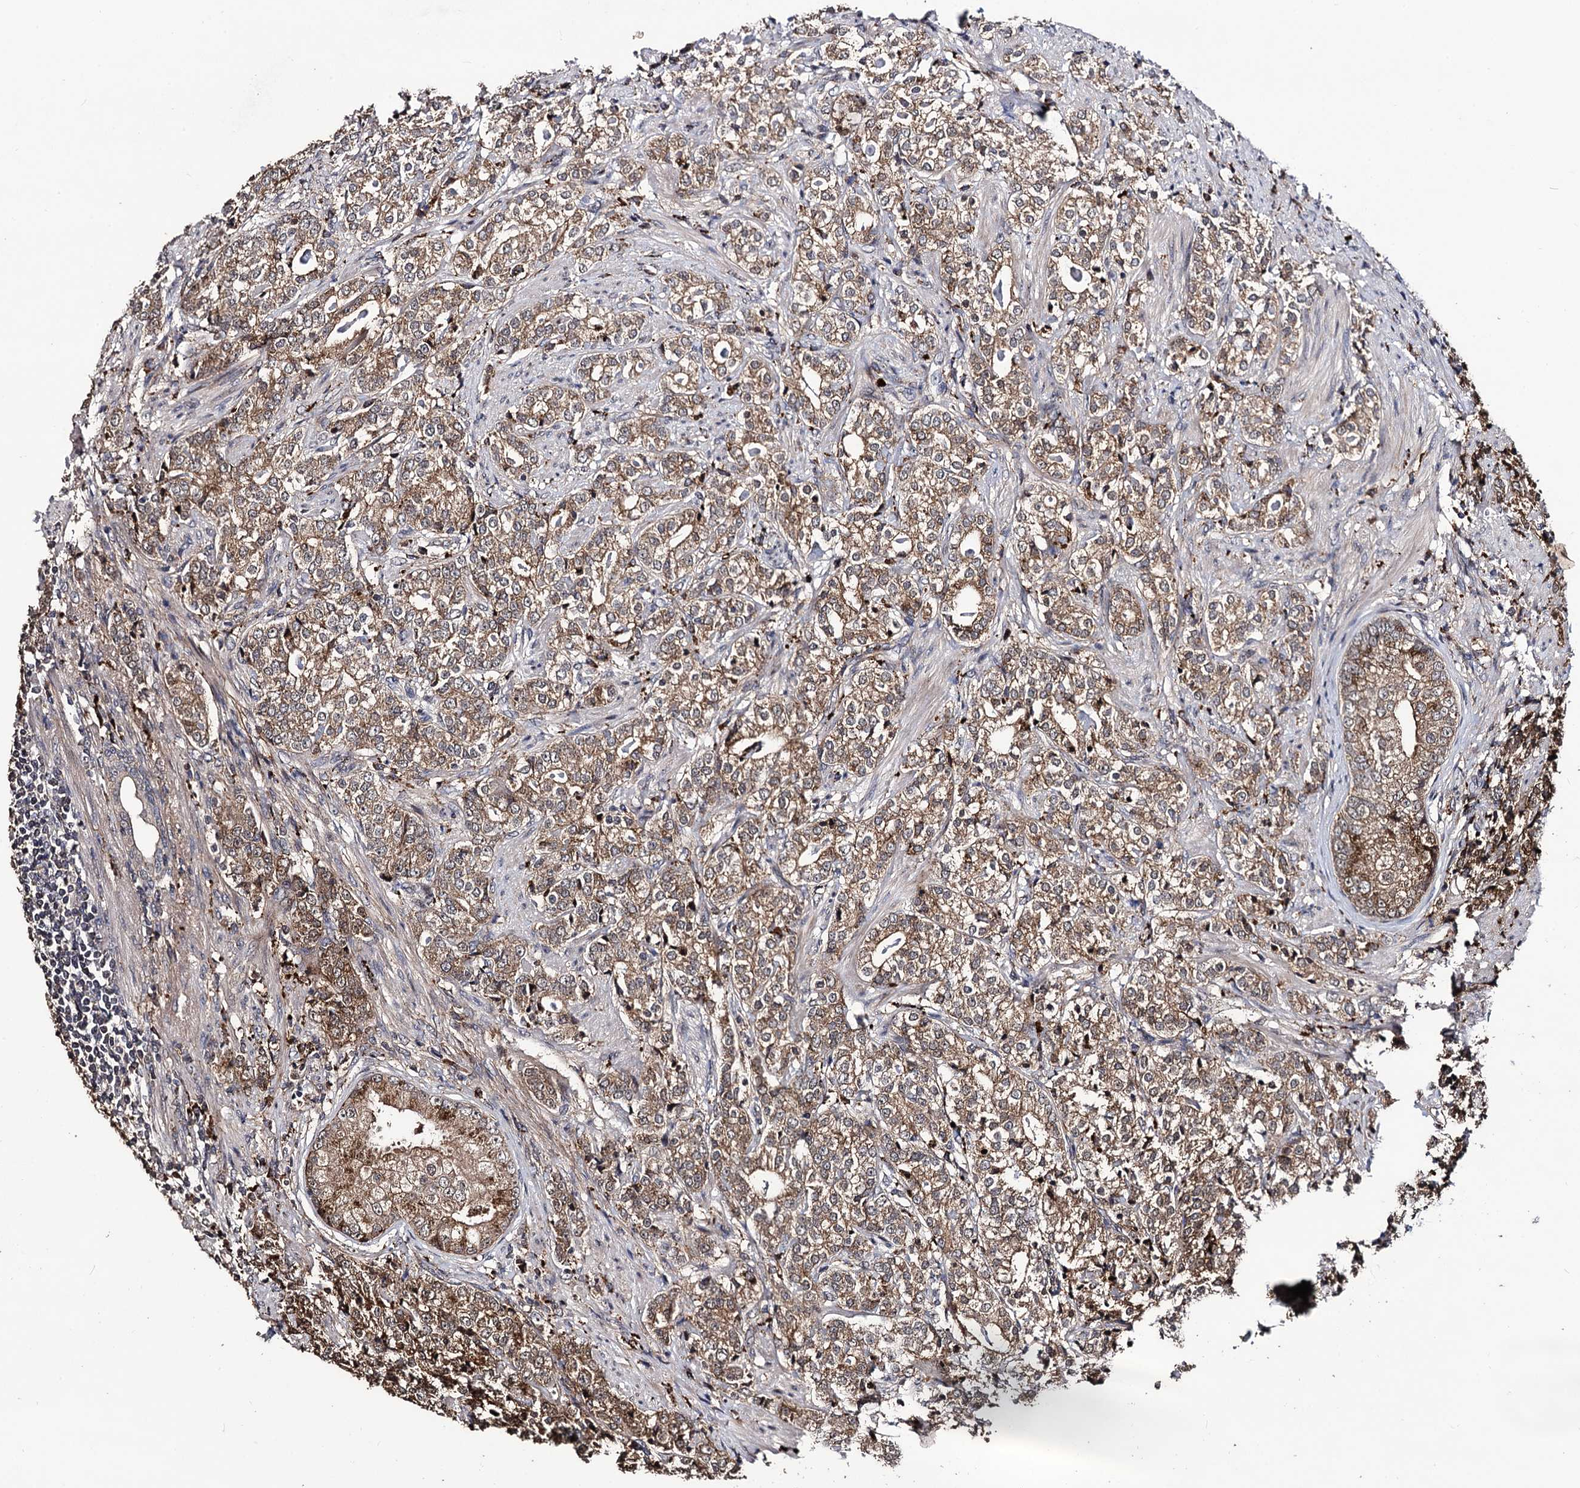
{"staining": {"intensity": "moderate", "quantity": ">75%", "location": "cytoplasmic/membranous"}, "tissue": "prostate cancer", "cell_type": "Tumor cells", "image_type": "cancer", "snomed": [{"axis": "morphology", "description": "Adenocarcinoma, High grade"}, {"axis": "topography", "description": "Prostate"}], "caption": "Human high-grade adenocarcinoma (prostate) stained for a protein (brown) shows moderate cytoplasmic/membranous positive positivity in about >75% of tumor cells.", "gene": "MICAL2", "patient": {"sex": "male", "age": 69}}